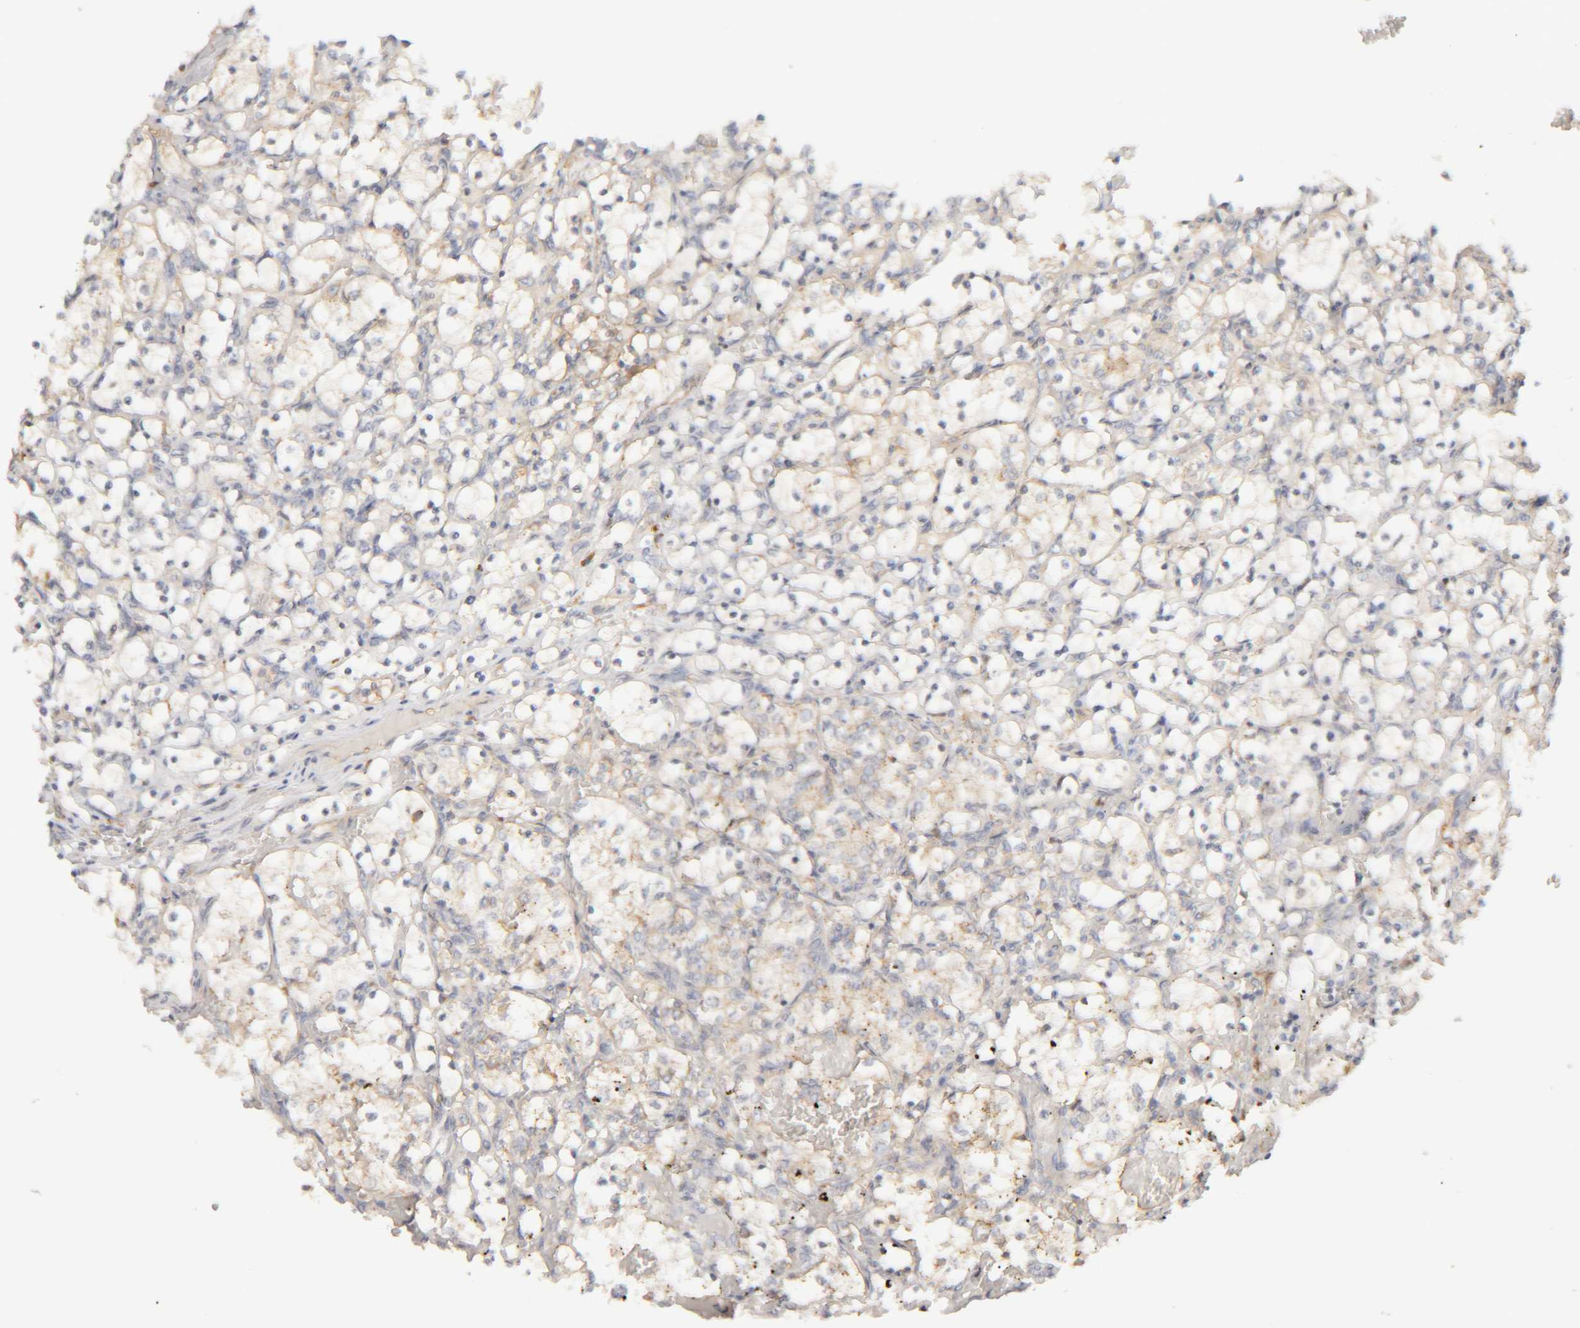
{"staining": {"intensity": "negative", "quantity": "none", "location": "none"}, "tissue": "renal cancer", "cell_type": "Tumor cells", "image_type": "cancer", "snomed": [{"axis": "morphology", "description": "Adenocarcinoma, NOS"}, {"axis": "topography", "description": "Kidney"}], "caption": "The IHC image has no significant expression in tumor cells of renal cancer (adenocarcinoma) tissue. (Brightfield microscopy of DAB (3,3'-diaminobenzidine) immunohistochemistry (IHC) at high magnification).", "gene": "TMEM192", "patient": {"sex": "female", "age": 69}}